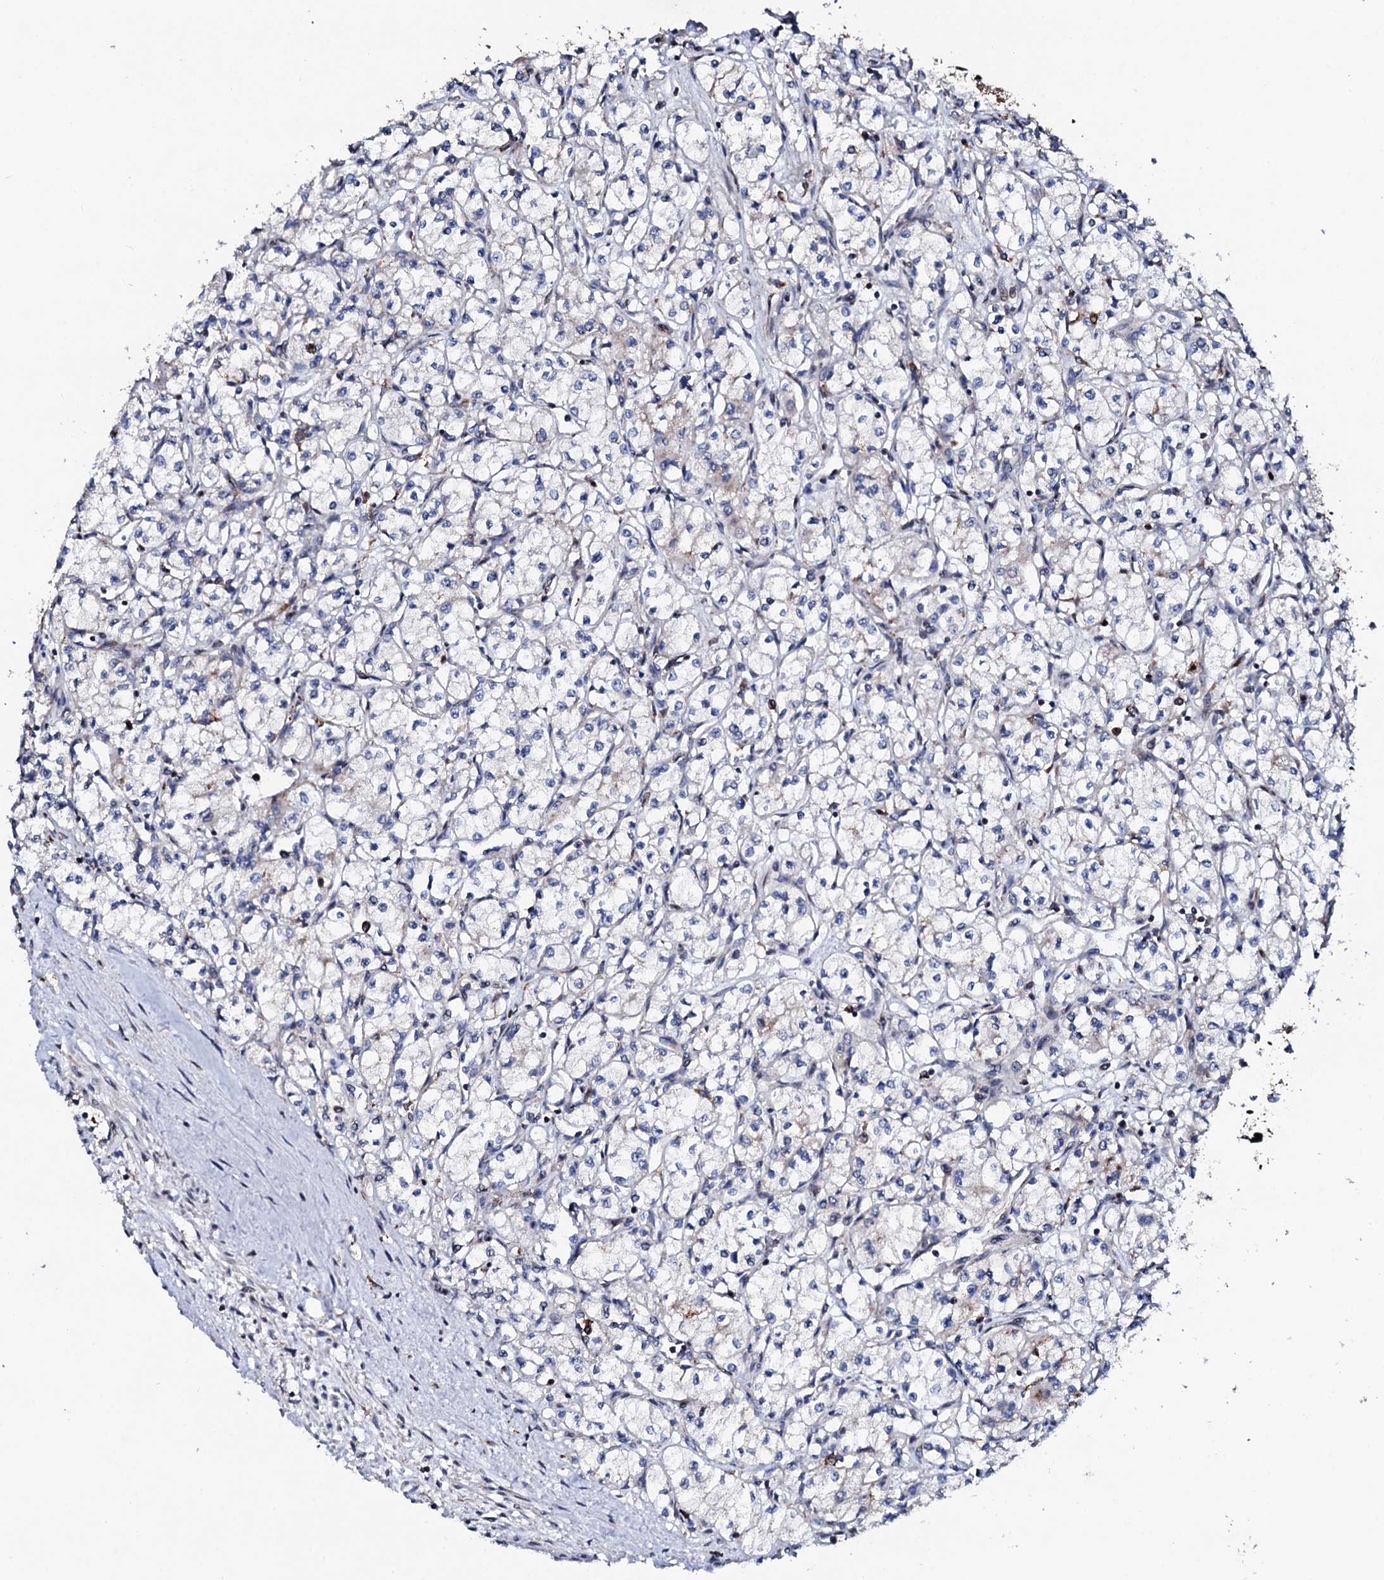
{"staining": {"intensity": "negative", "quantity": "none", "location": "none"}, "tissue": "renal cancer", "cell_type": "Tumor cells", "image_type": "cancer", "snomed": [{"axis": "morphology", "description": "Adenocarcinoma, NOS"}, {"axis": "topography", "description": "Kidney"}], "caption": "Tumor cells show no significant expression in renal adenocarcinoma. The staining is performed using DAB (3,3'-diaminobenzidine) brown chromogen with nuclei counter-stained in using hematoxylin.", "gene": "TCIRG1", "patient": {"sex": "male", "age": 59}}